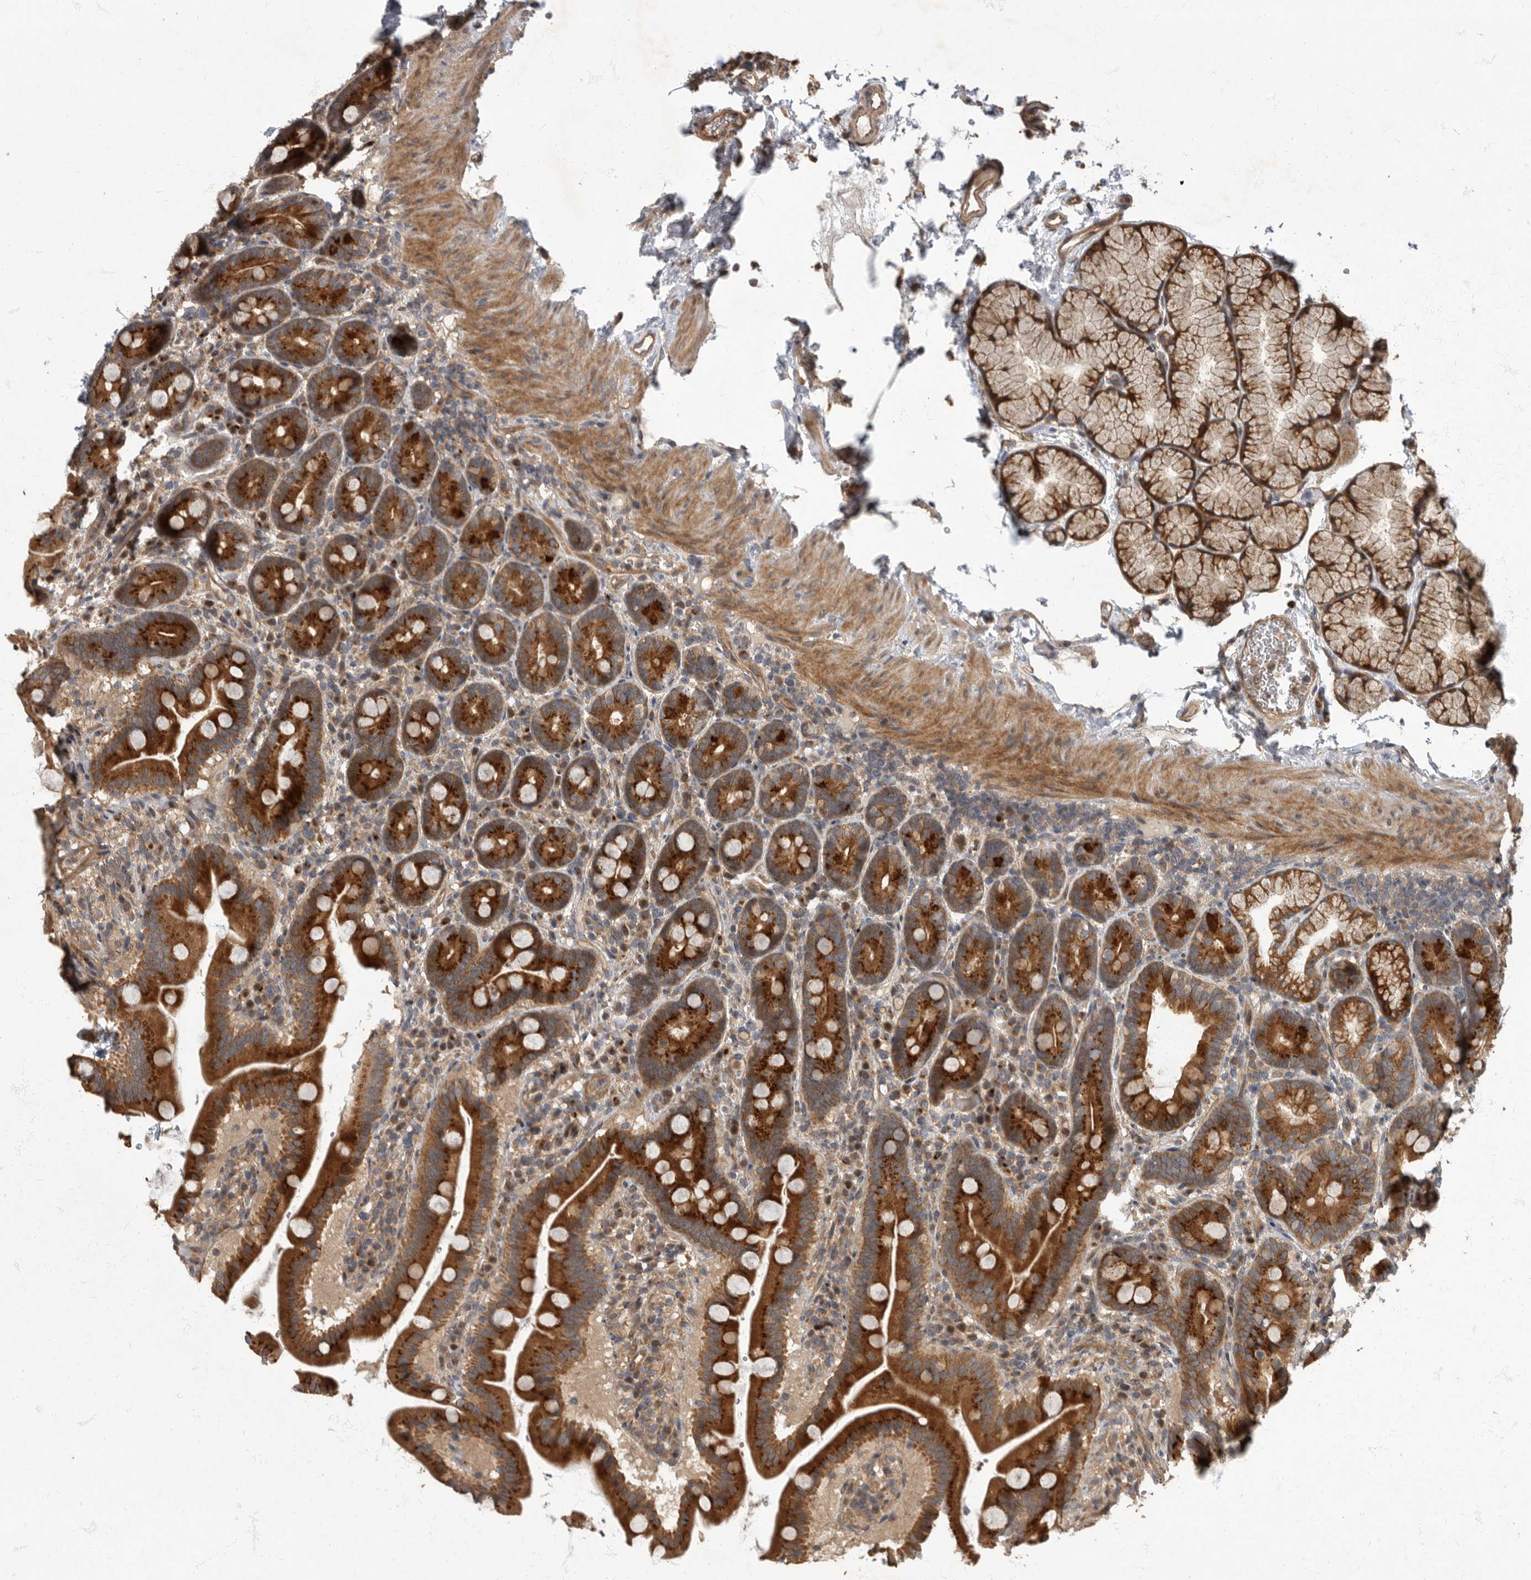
{"staining": {"intensity": "strong", "quantity": ">75%", "location": "cytoplasmic/membranous"}, "tissue": "duodenum", "cell_type": "Glandular cells", "image_type": "normal", "snomed": [{"axis": "morphology", "description": "Normal tissue, NOS"}, {"axis": "topography", "description": "Duodenum"}], "caption": "Duodenum was stained to show a protein in brown. There is high levels of strong cytoplasmic/membranous expression in approximately >75% of glandular cells. The protein of interest is shown in brown color, while the nuclei are stained blue.", "gene": "IQCK", "patient": {"sex": "male", "age": 54}}